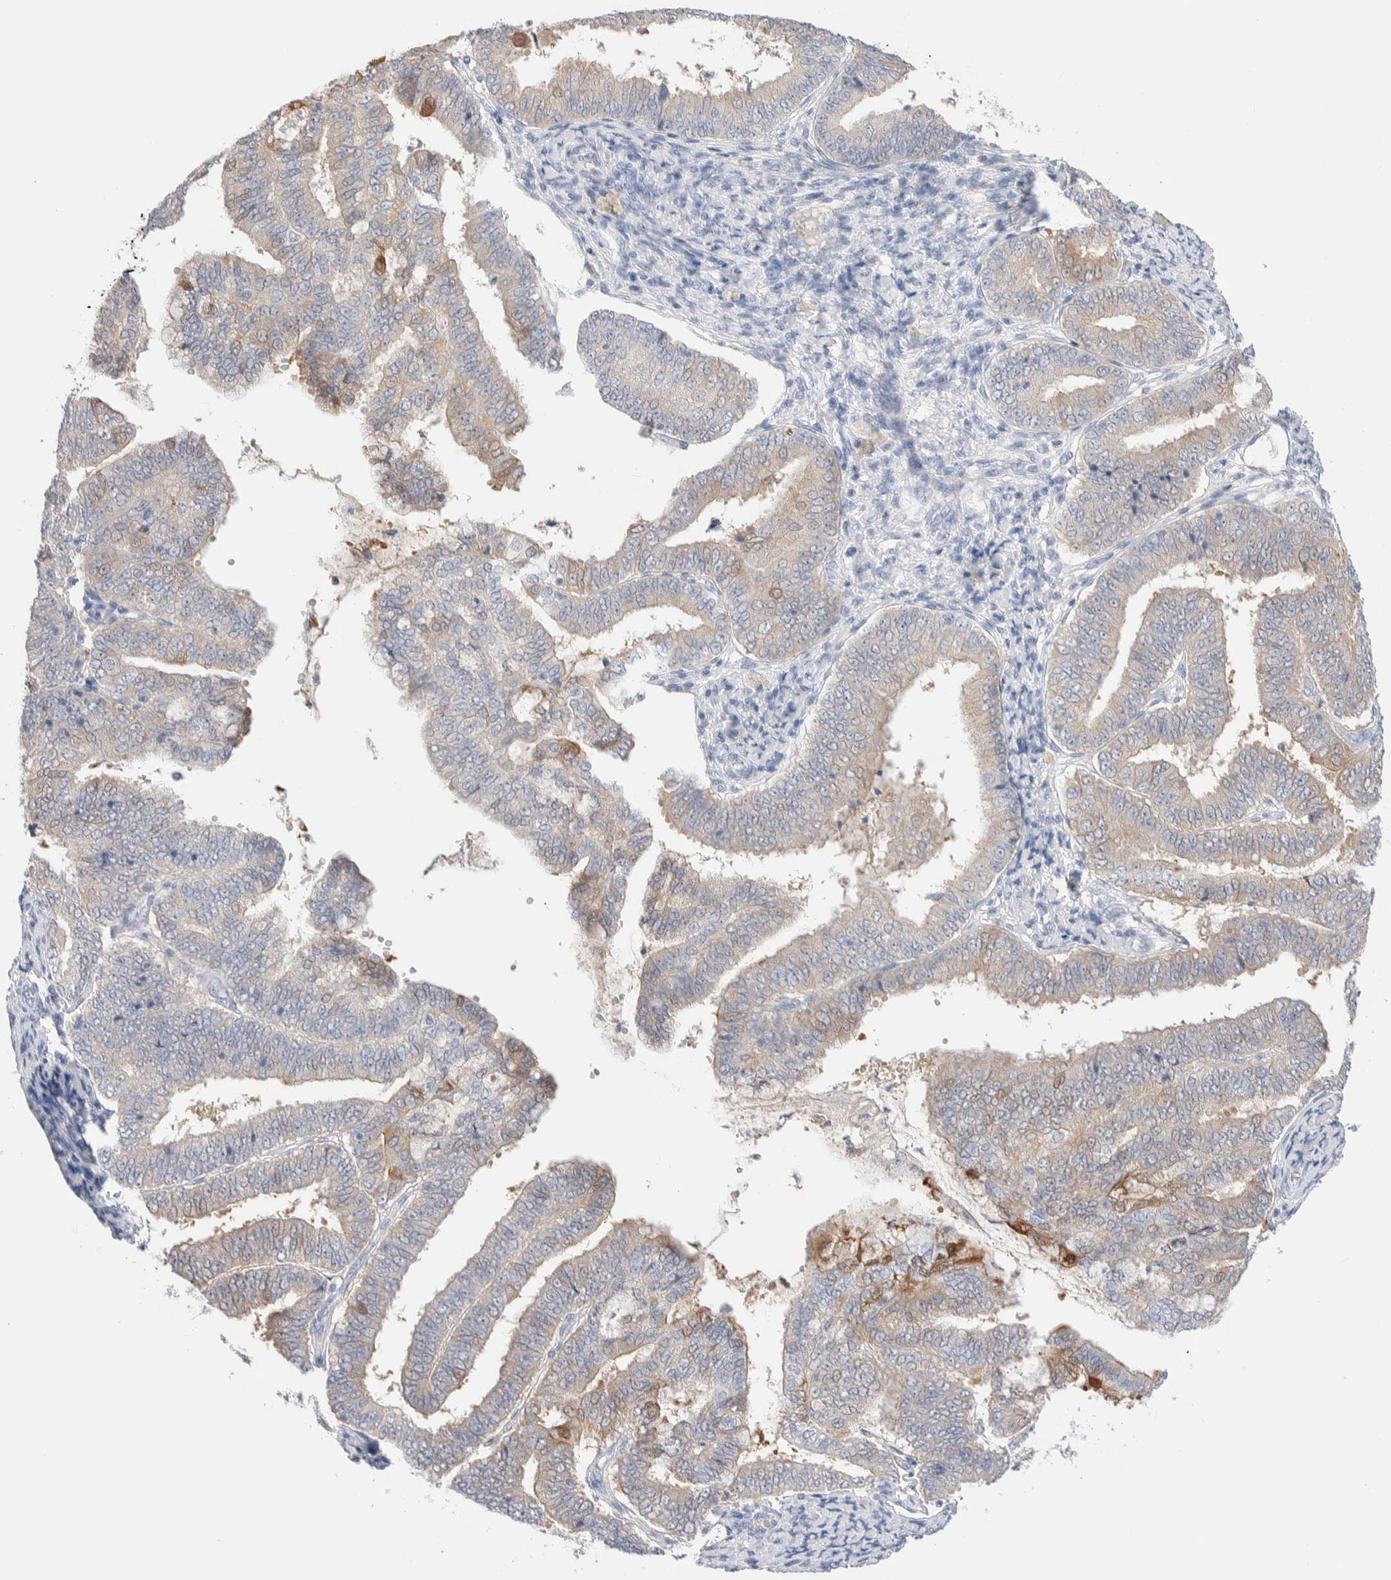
{"staining": {"intensity": "moderate", "quantity": "<25%", "location": "cytoplasmic/membranous"}, "tissue": "endometrial cancer", "cell_type": "Tumor cells", "image_type": "cancer", "snomed": [{"axis": "morphology", "description": "Adenocarcinoma, NOS"}, {"axis": "topography", "description": "Endometrium"}], "caption": "About <25% of tumor cells in endometrial cancer (adenocarcinoma) display moderate cytoplasmic/membranous protein staining as visualized by brown immunohistochemical staining.", "gene": "GDA", "patient": {"sex": "female", "age": 63}}